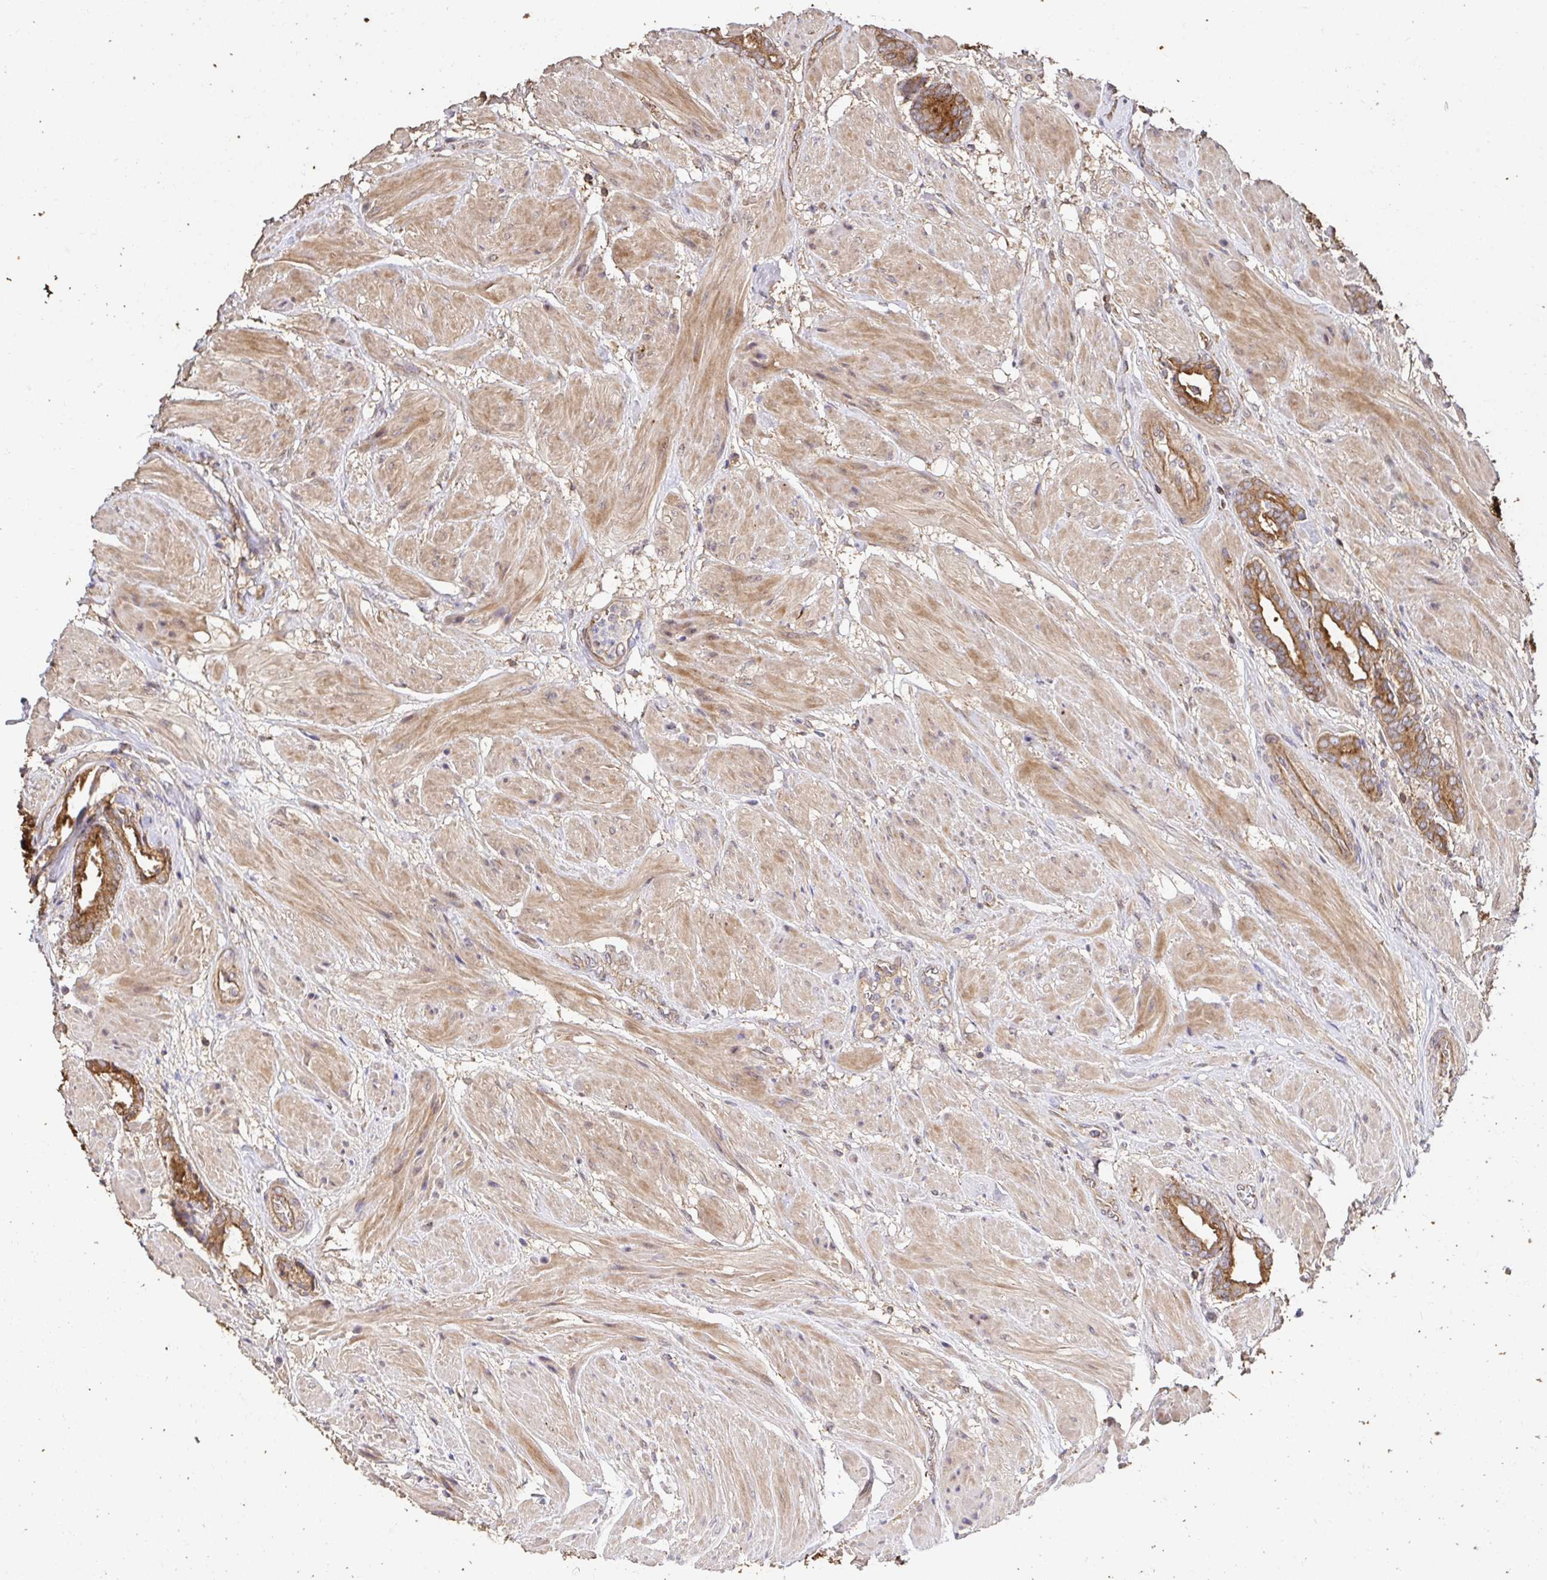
{"staining": {"intensity": "moderate", "quantity": ">75%", "location": "cytoplasmic/membranous"}, "tissue": "prostate cancer", "cell_type": "Tumor cells", "image_type": "cancer", "snomed": [{"axis": "morphology", "description": "Adenocarcinoma, High grade"}, {"axis": "topography", "description": "Prostate"}], "caption": "This is an image of immunohistochemistry (IHC) staining of prostate adenocarcinoma (high-grade), which shows moderate expression in the cytoplasmic/membranous of tumor cells.", "gene": "APBB1", "patient": {"sex": "male", "age": 56}}